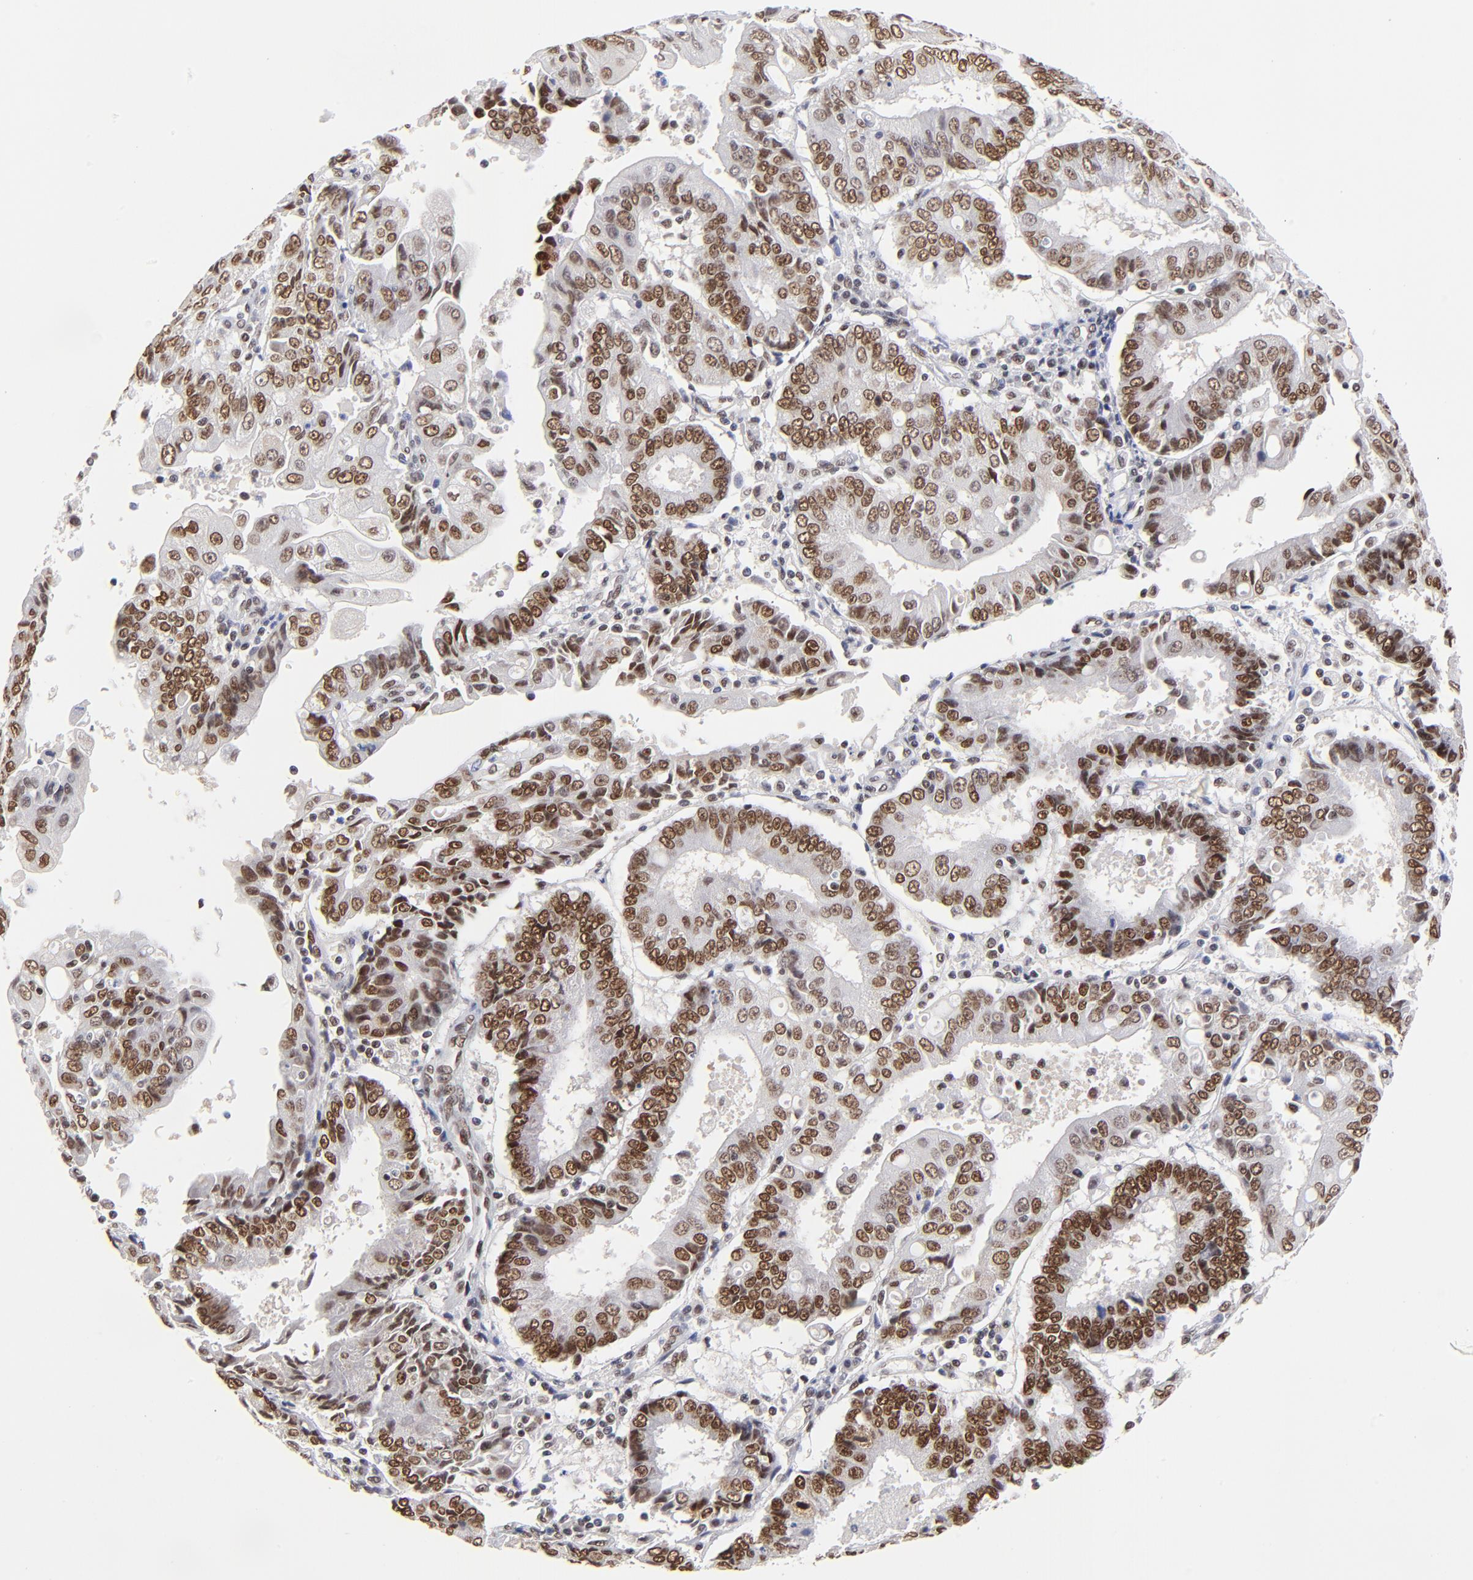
{"staining": {"intensity": "strong", "quantity": ">75%", "location": "nuclear"}, "tissue": "endometrial cancer", "cell_type": "Tumor cells", "image_type": "cancer", "snomed": [{"axis": "morphology", "description": "Adenocarcinoma, NOS"}, {"axis": "topography", "description": "Endometrium"}], "caption": "Tumor cells reveal high levels of strong nuclear staining in about >75% of cells in human endometrial adenocarcinoma.", "gene": "ZMYM3", "patient": {"sex": "female", "age": 75}}